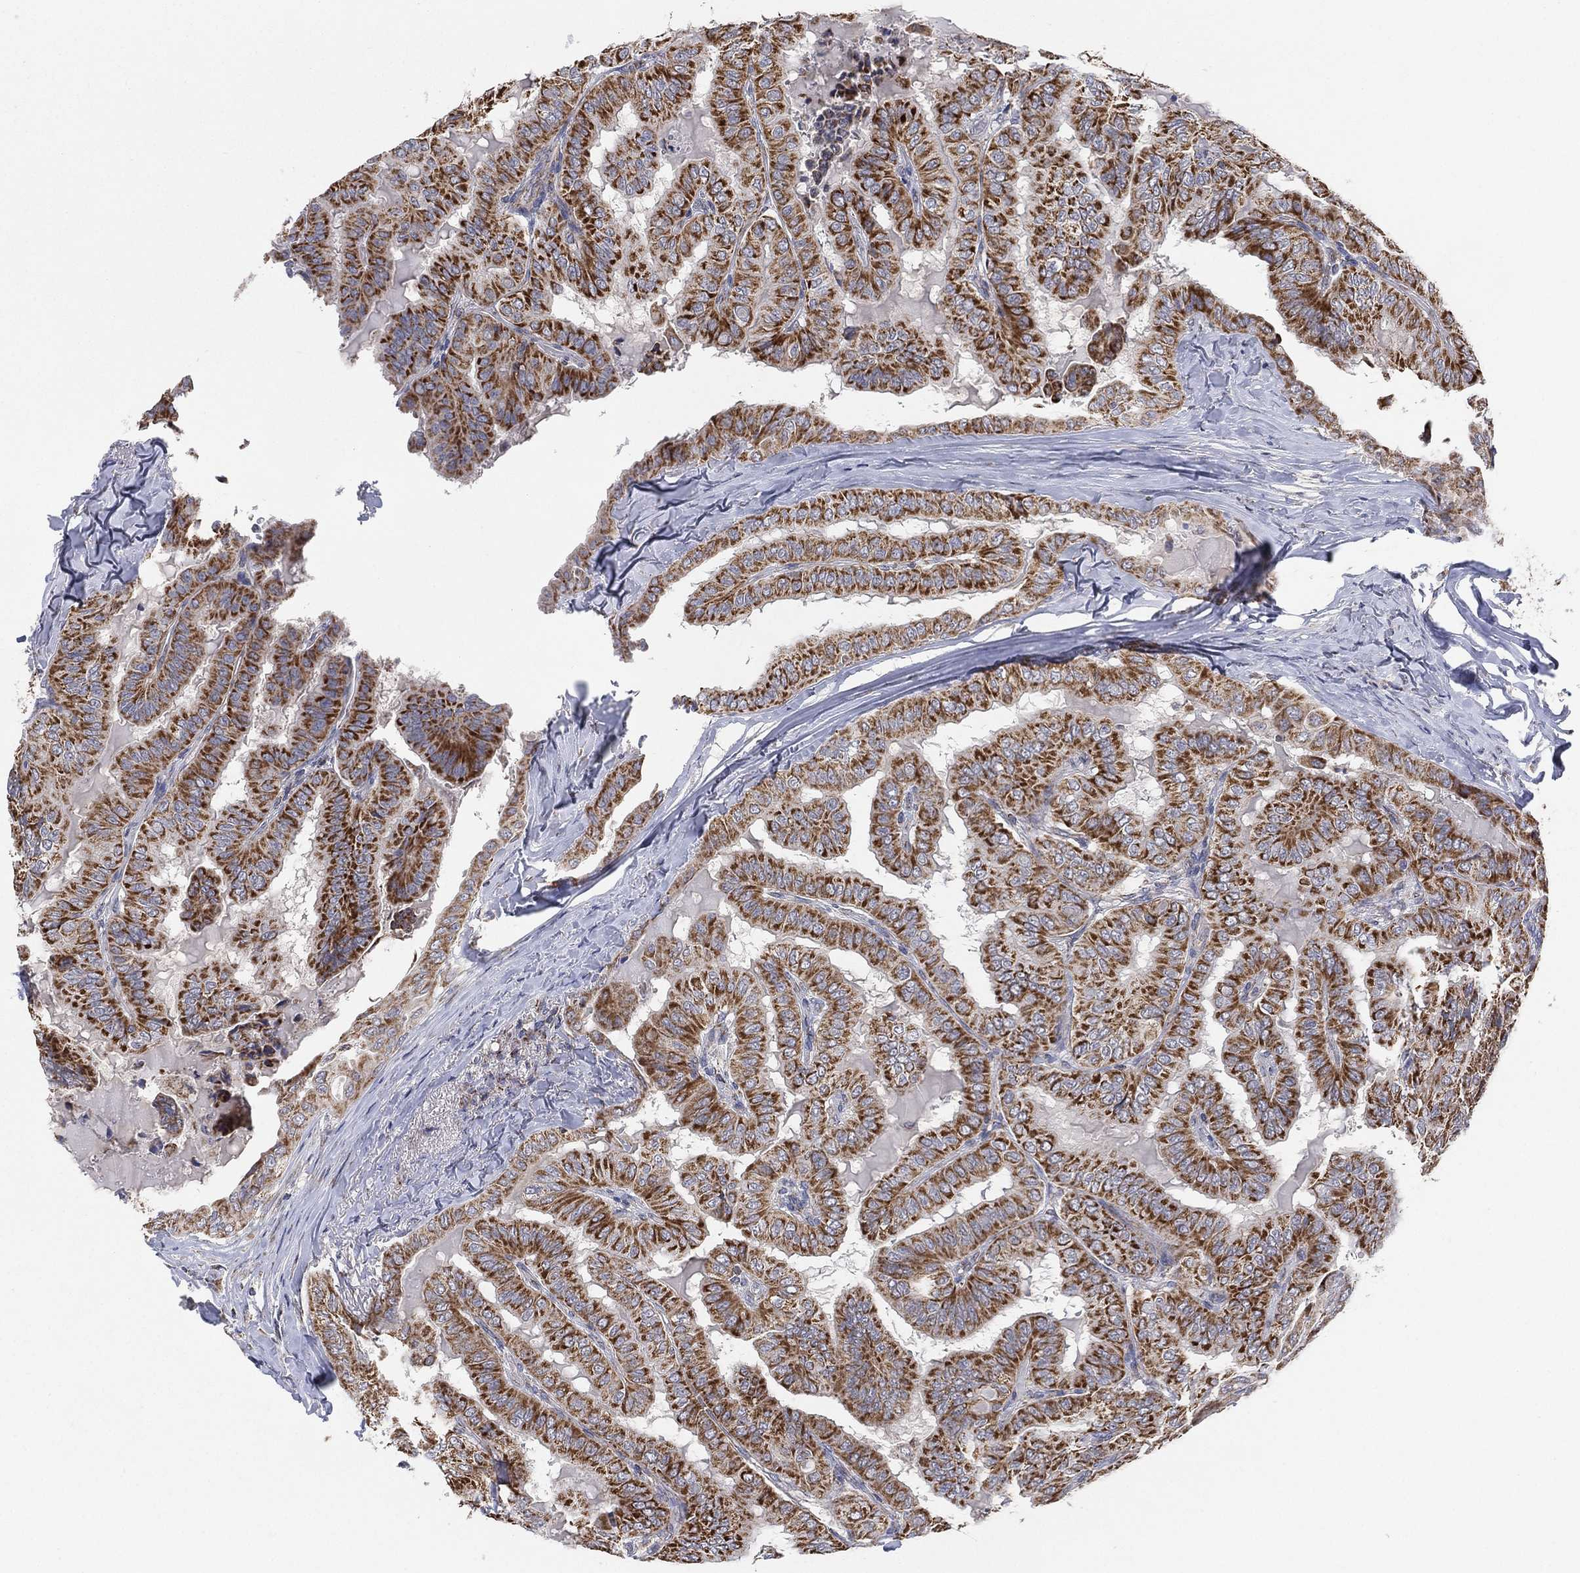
{"staining": {"intensity": "strong", "quantity": ">75%", "location": "cytoplasmic/membranous"}, "tissue": "thyroid cancer", "cell_type": "Tumor cells", "image_type": "cancer", "snomed": [{"axis": "morphology", "description": "Papillary adenocarcinoma, NOS"}, {"axis": "topography", "description": "Thyroid gland"}], "caption": "Immunohistochemical staining of thyroid papillary adenocarcinoma displays strong cytoplasmic/membranous protein expression in about >75% of tumor cells.", "gene": "PSMG4", "patient": {"sex": "female", "age": 68}}